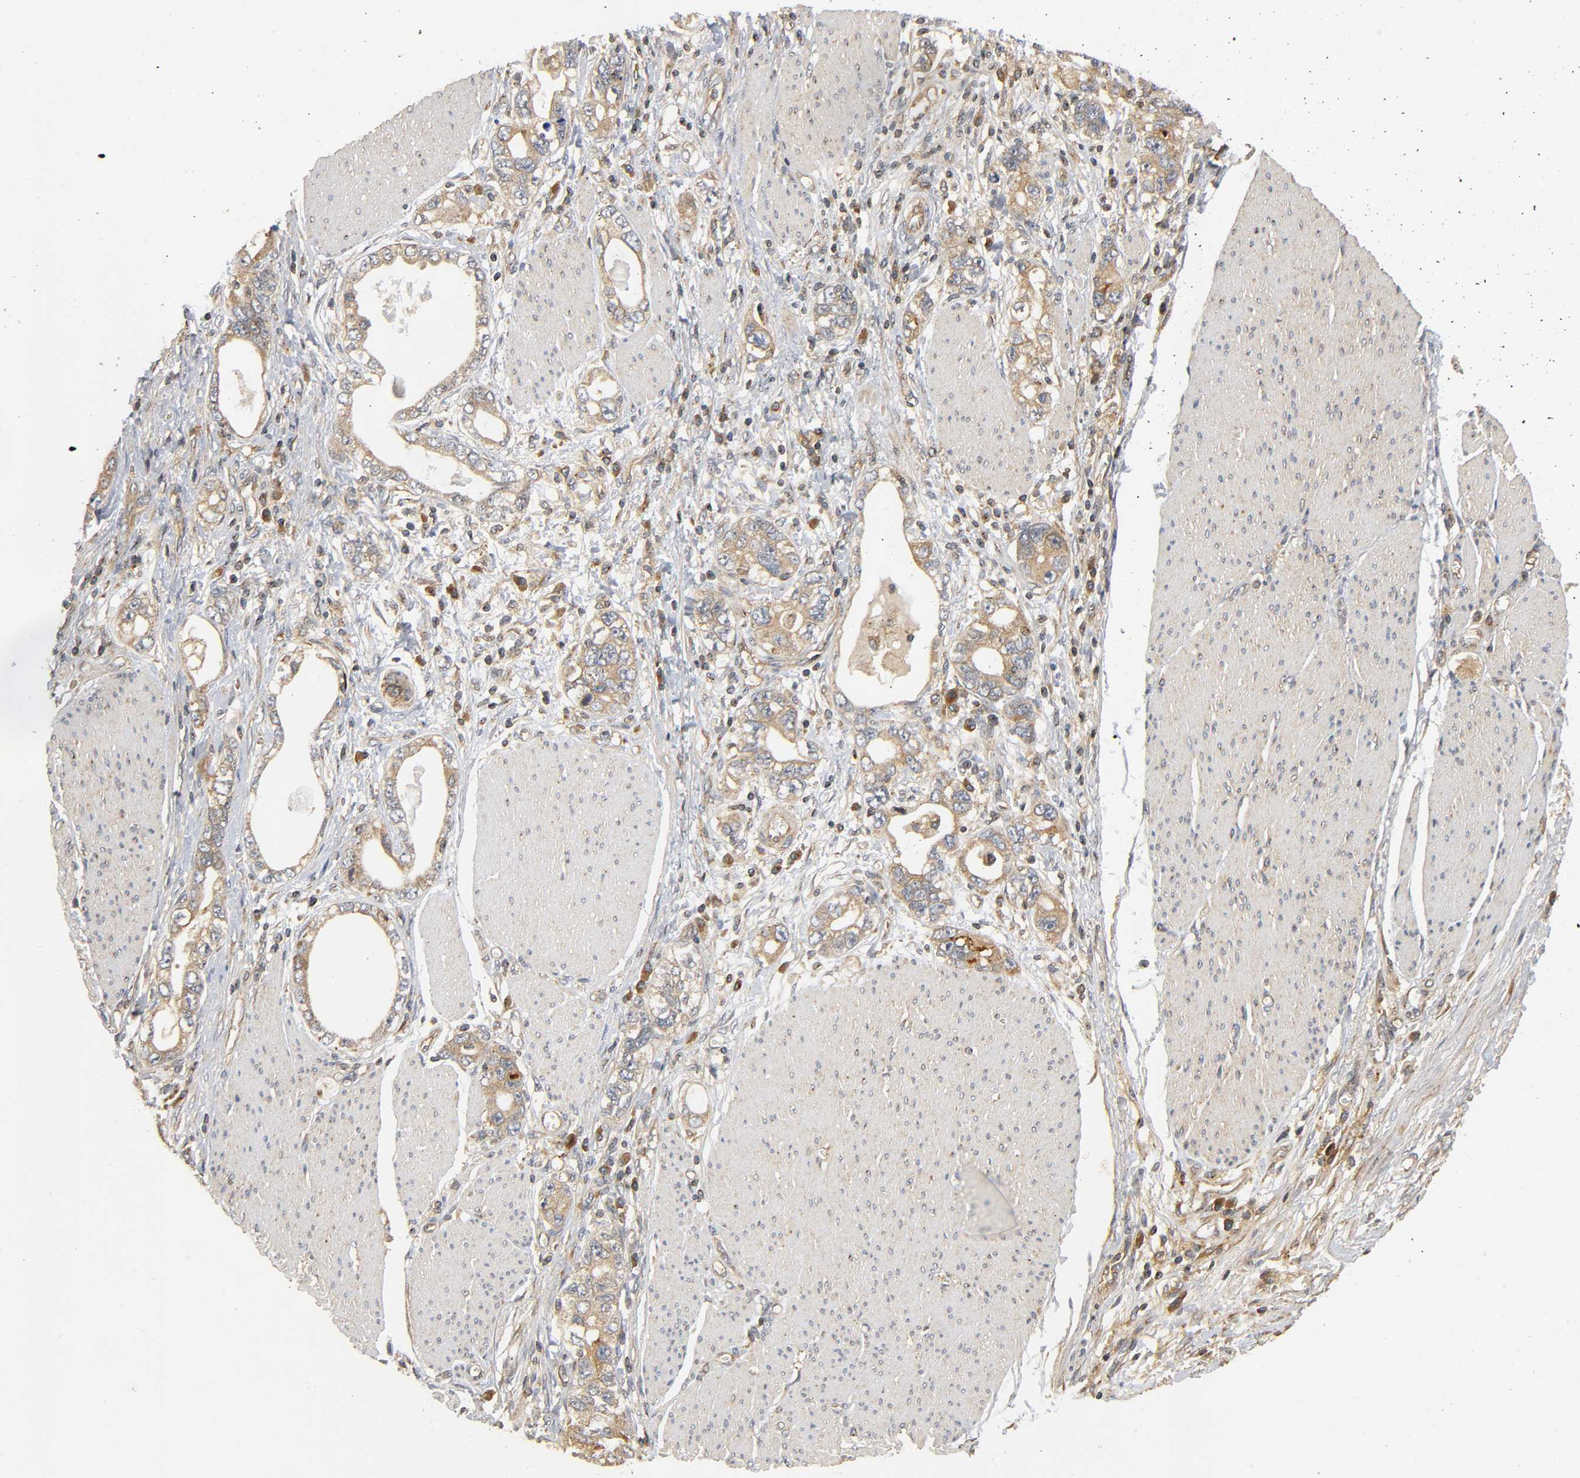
{"staining": {"intensity": "moderate", "quantity": ">75%", "location": "cytoplasmic/membranous"}, "tissue": "stomach cancer", "cell_type": "Tumor cells", "image_type": "cancer", "snomed": [{"axis": "morphology", "description": "Adenocarcinoma, NOS"}, {"axis": "topography", "description": "Stomach, lower"}], "caption": "The histopathology image reveals a brown stain indicating the presence of a protein in the cytoplasmic/membranous of tumor cells in stomach cancer.", "gene": "IKBKB", "patient": {"sex": "female", "age": 93}}